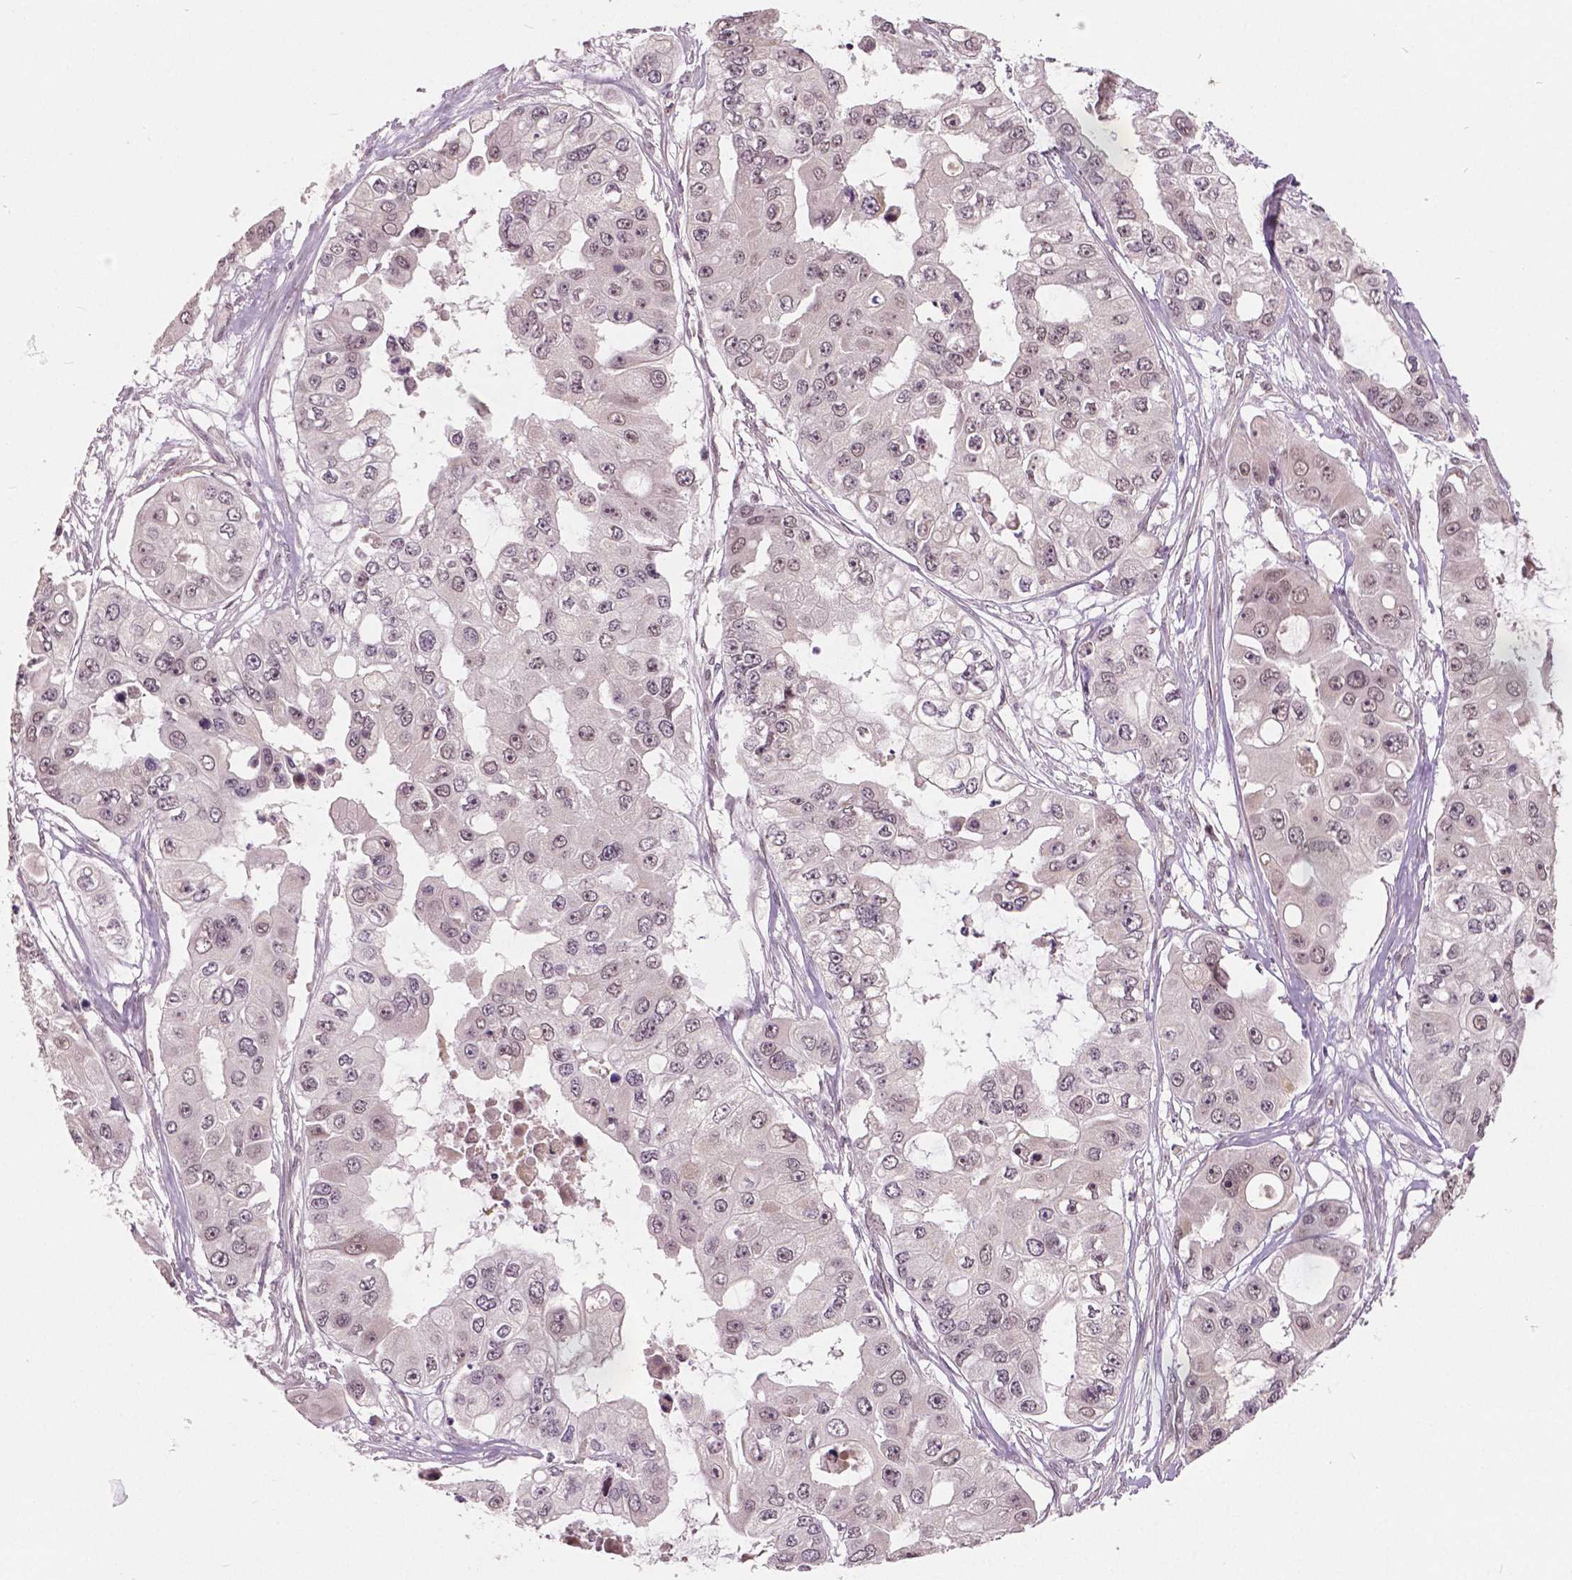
{"staining": {"intensity": "negative", "quantity": "none", "location": "none"}, "tissue": "ovarian cancer", "cell_type": "Tumor cells", "image_type": "cancer", "snomed": [{"axis": "morphology", "description": "Cystadenocarcinoma, serous, NOS"}, {"axis": "topography", "description": "Ovary"}], "caption": "High magnification brightfield microscopy of ovarian cancer (serous cystadenocarcinoma) stained with DAB (brown) and counterstained with hematoxylin (blue): tumor cells show no significant staining.", "gene": "HMBOX1", "patient": {"sex": "female", "age": 56}}